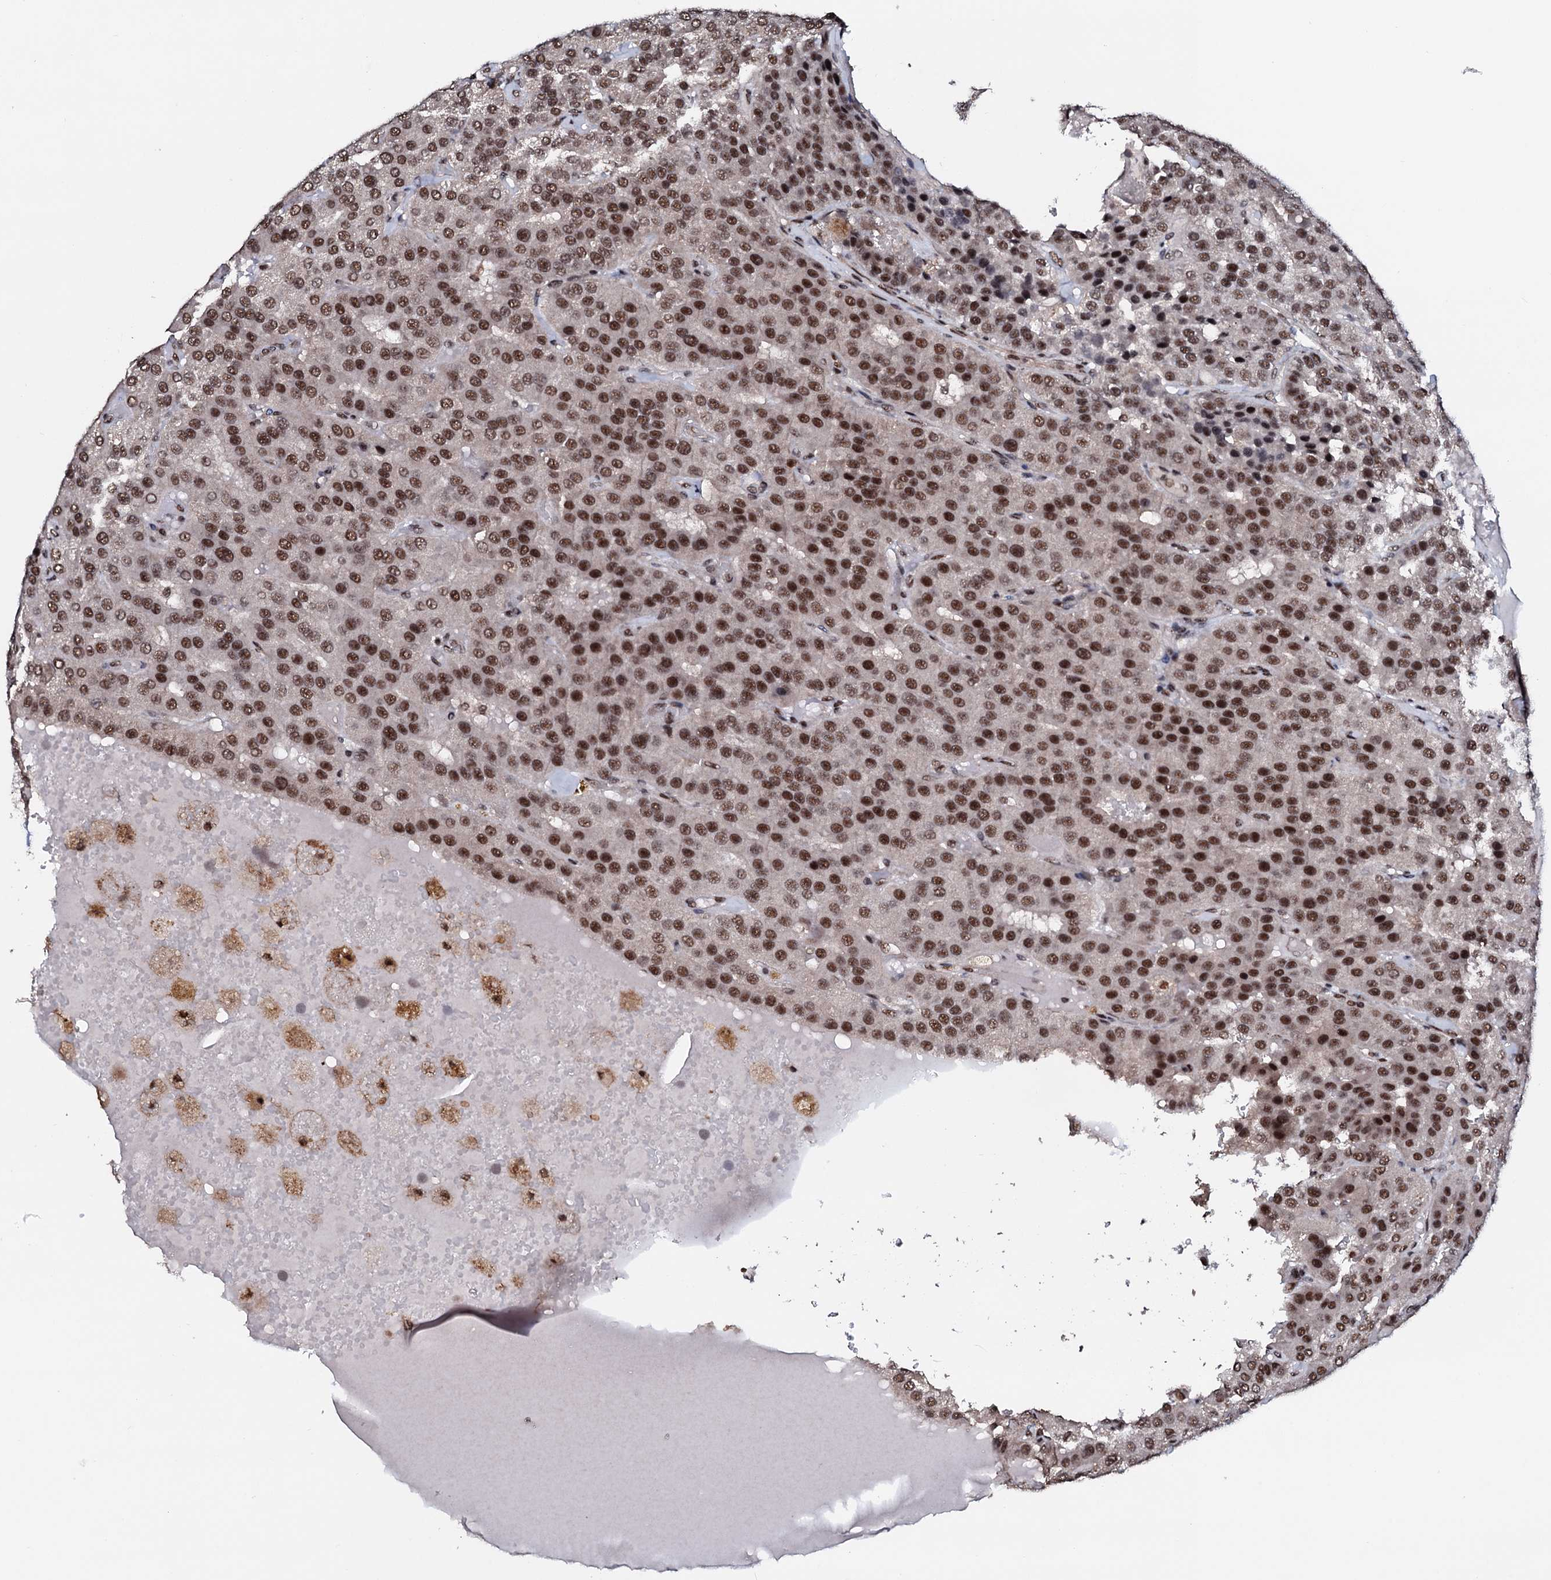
{"staining": {"intensity": "strong", "quantity": ">75%", "location": "nuclear"}, "tissue": "parathyroid gland", "cell_type": "Glandular cells", "image_type": "normal", "snomed": [{"axis": "morphology", "description": "Normal tissue, NOS"}, {"axis": "morphology", "description": "Adenoma, NOS"}, {"axis": "topography", "description": "Parathyroid gland"}], "caption": "Immunohistochemical staining of unremarkable parathyroid gland demonstrates high levels of strong nuclear positivity in approximately >75% of glandular cells. The staining was performed using DAB to visualize the protein expression in brown, while the nuclei were stained in blue with hematoxylin (Magnification: 20x).", "gene": "PRPF18", "patient": {"sex": "female", "age": 86}}